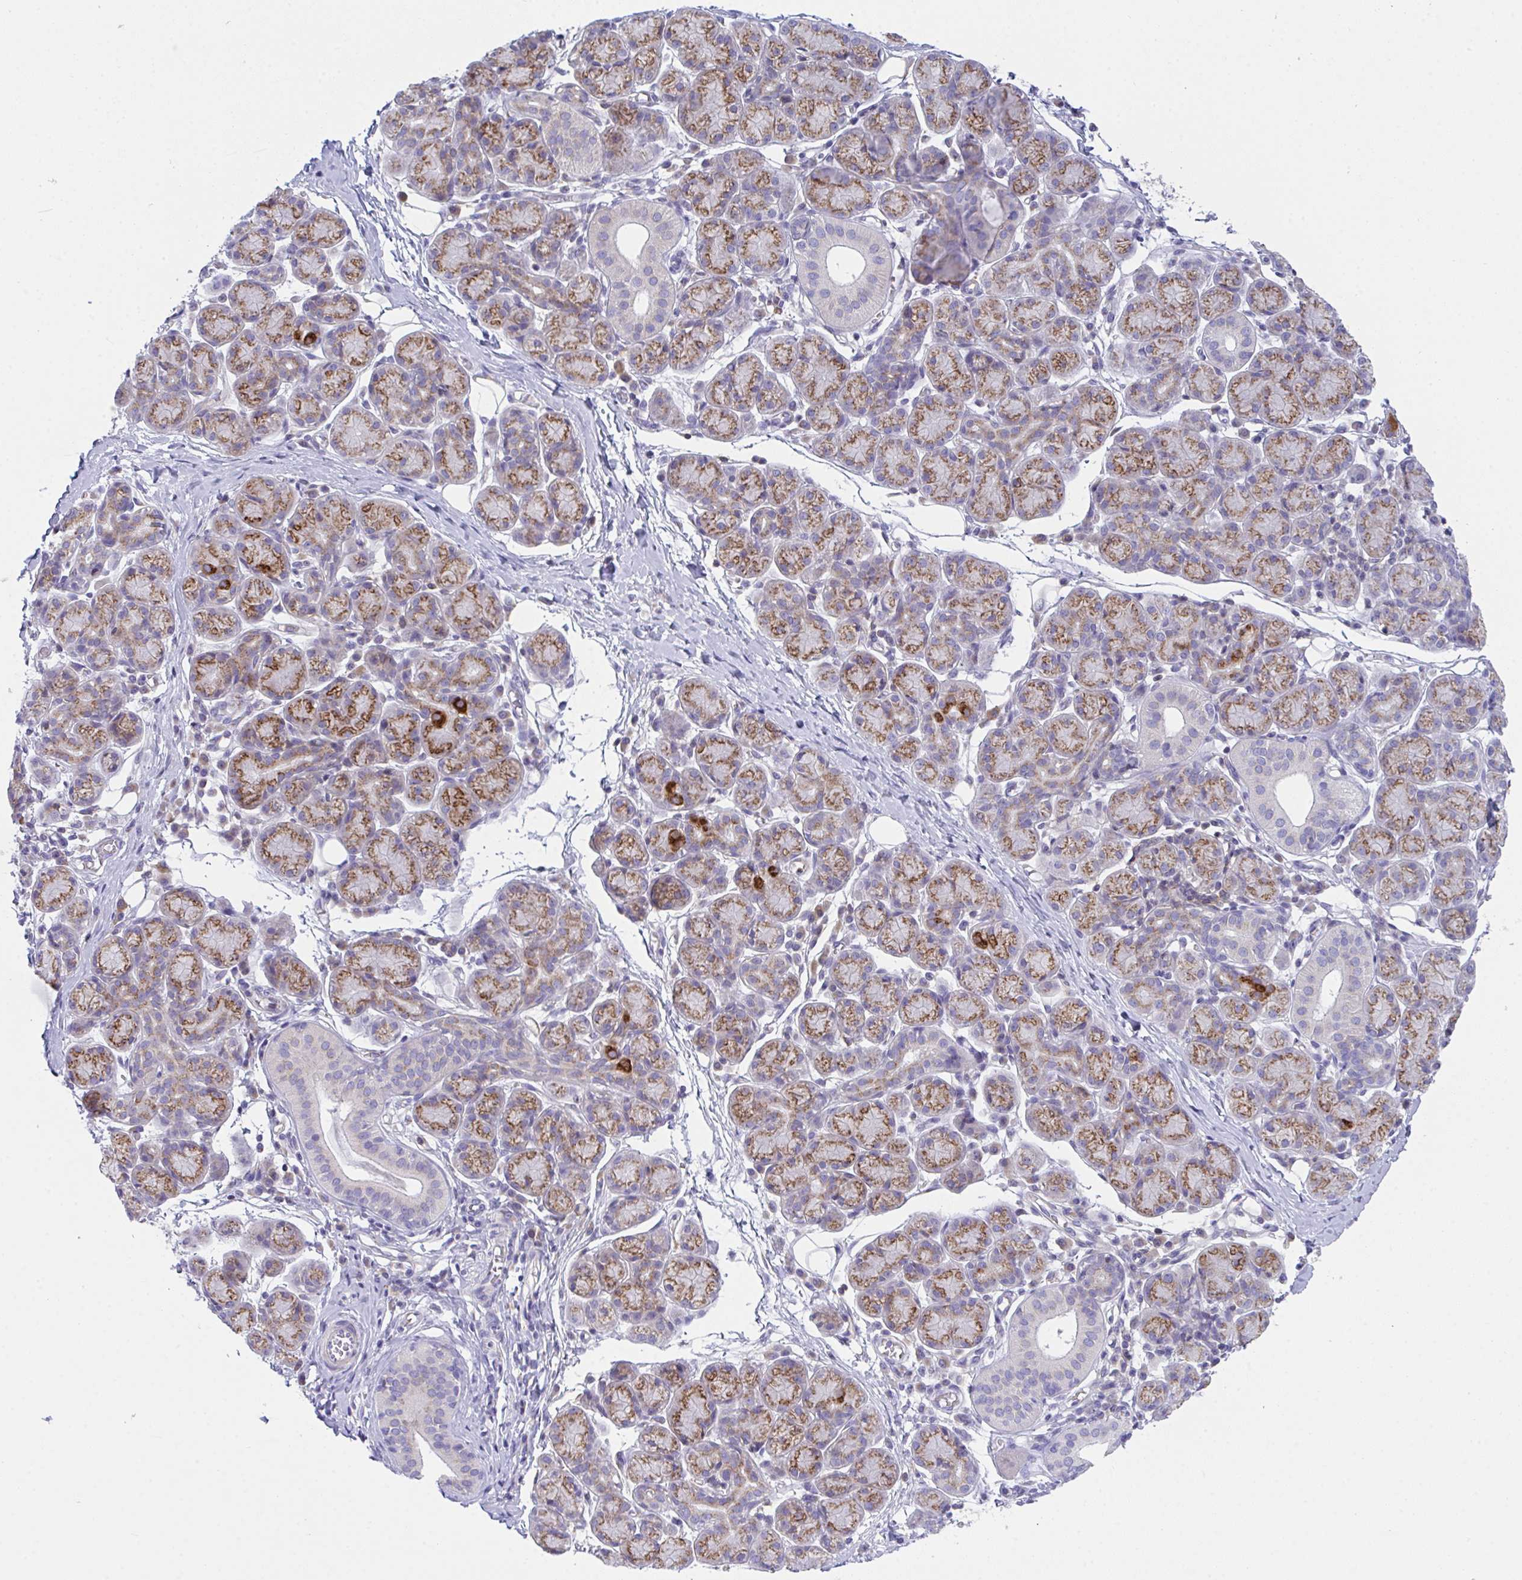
{"staining": {"intensity": "moderate", "quantity": ">75%", "location": "cytoplasmic/membranous"}, "tissue": "salivary gland", "cell_type": "Glandular cells", "image_type": "normal", "snomed": [{"axis": "morphology", "description": "Normal tissue, NOS"}, {"axis": "morphology", "description": "Inflammation, NOS"}, {"axis": "topography", "description": "Lymph node"}, {"axis": "topography", "description": "Salivary gland"}], "caption": "Brown immunohistochemical staining in unremarkable salivary gland demonstrates moderate cytoplasmic/membranous staining in about >75% of glandular cells.", "gene": "MIA3", "patient": {"sex": "male", "age": 3}}